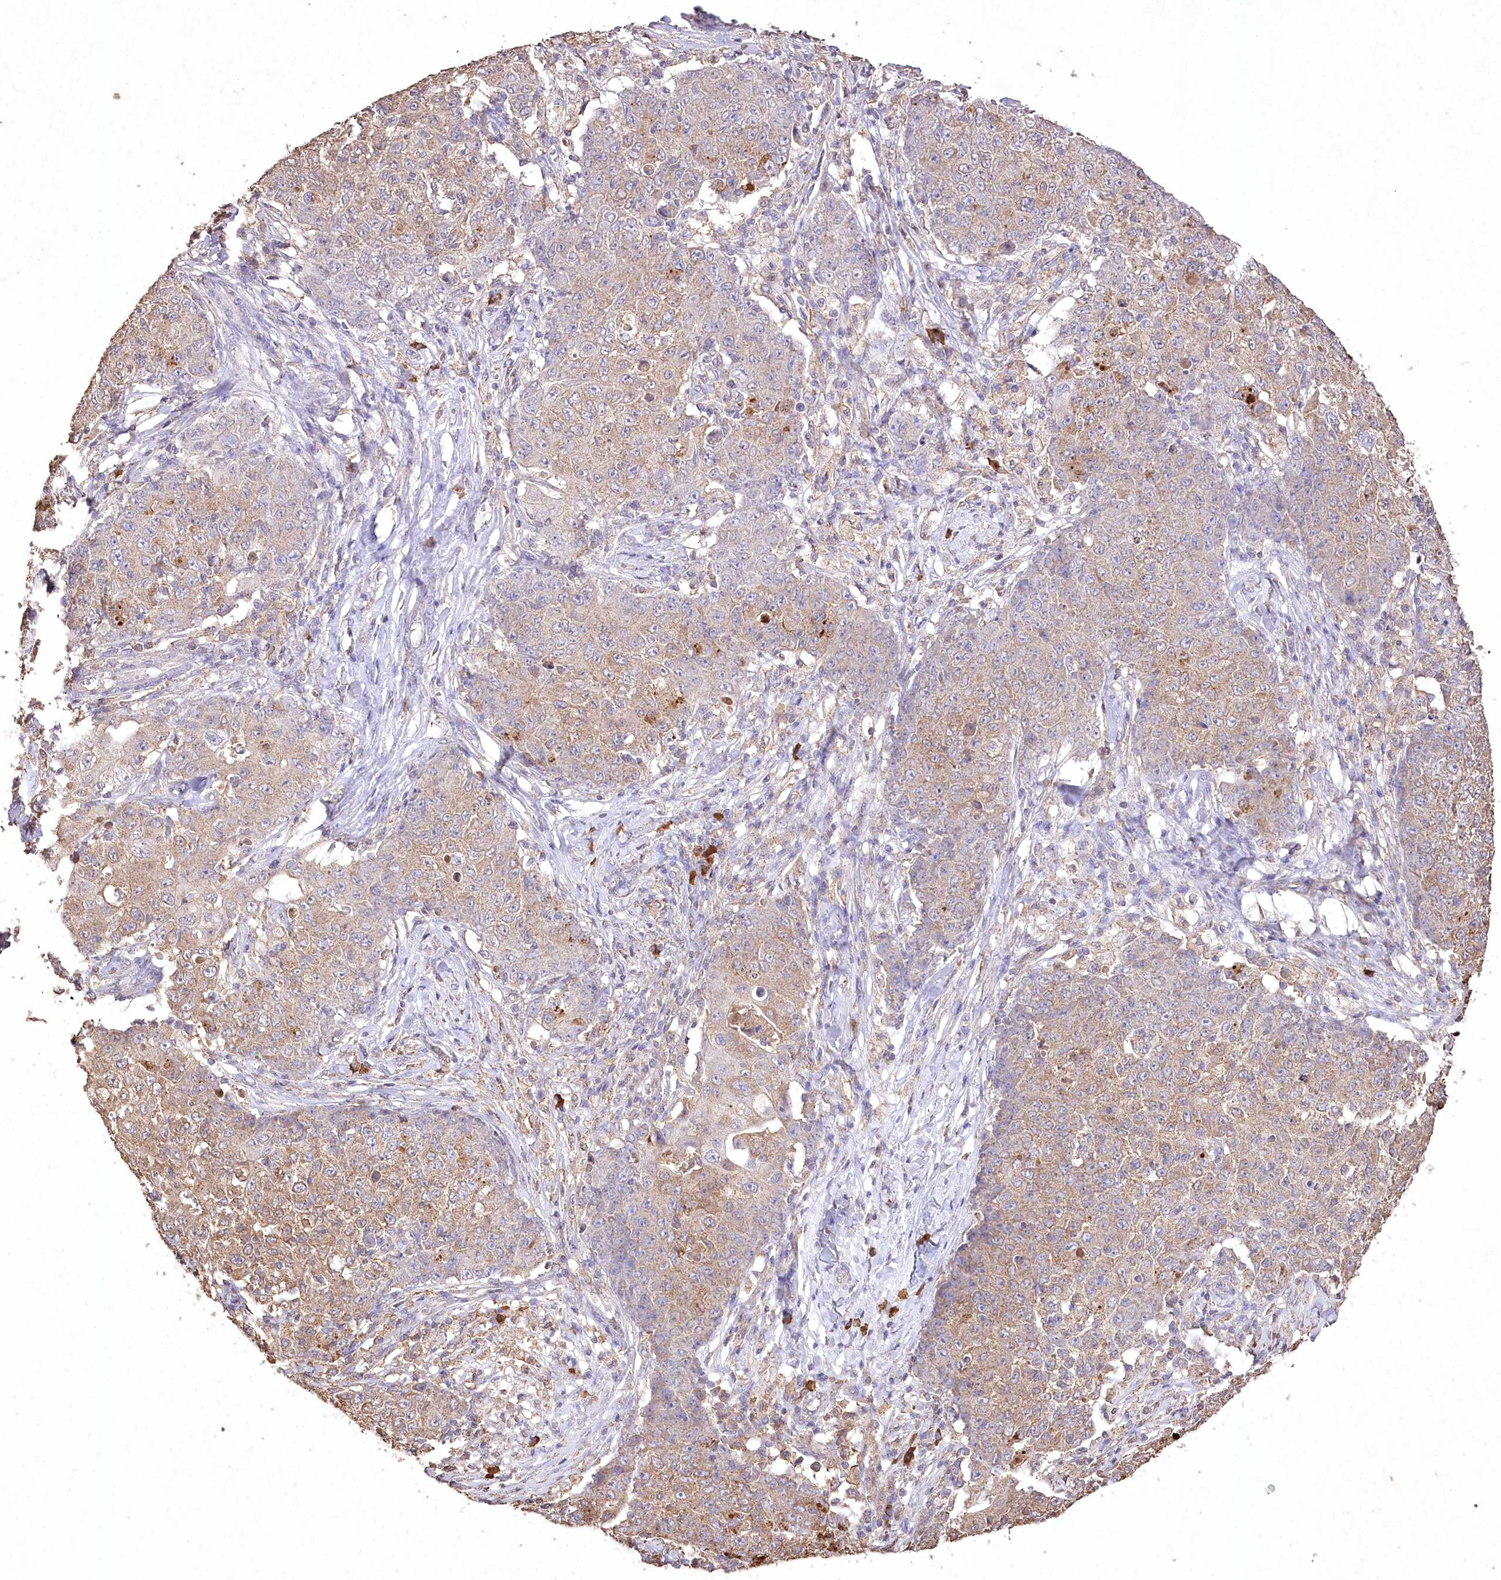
{"staining": {"intensity": "weak", "quantity": "25%-75%", "location": "cytoplasmic/membranous"}, "tissue": "ovarian cancer", "cell_type": "Tumor cells", "image_type": "cancer", "snomed": [{"axis": "morphology", "description": "Carcinoma, endometroid"}, {"axis": "topography", "description": "Ovary"}], "caption": "Immunohistochemical staining of human endometroid carcinoma (ovarian) exhibits low levels of weak cytoplasmic/membranous protein staining in approximately 25%-75% of tumor cells.", "gene": "IREB2", "patient": {"sex": "female", "age": 42}}